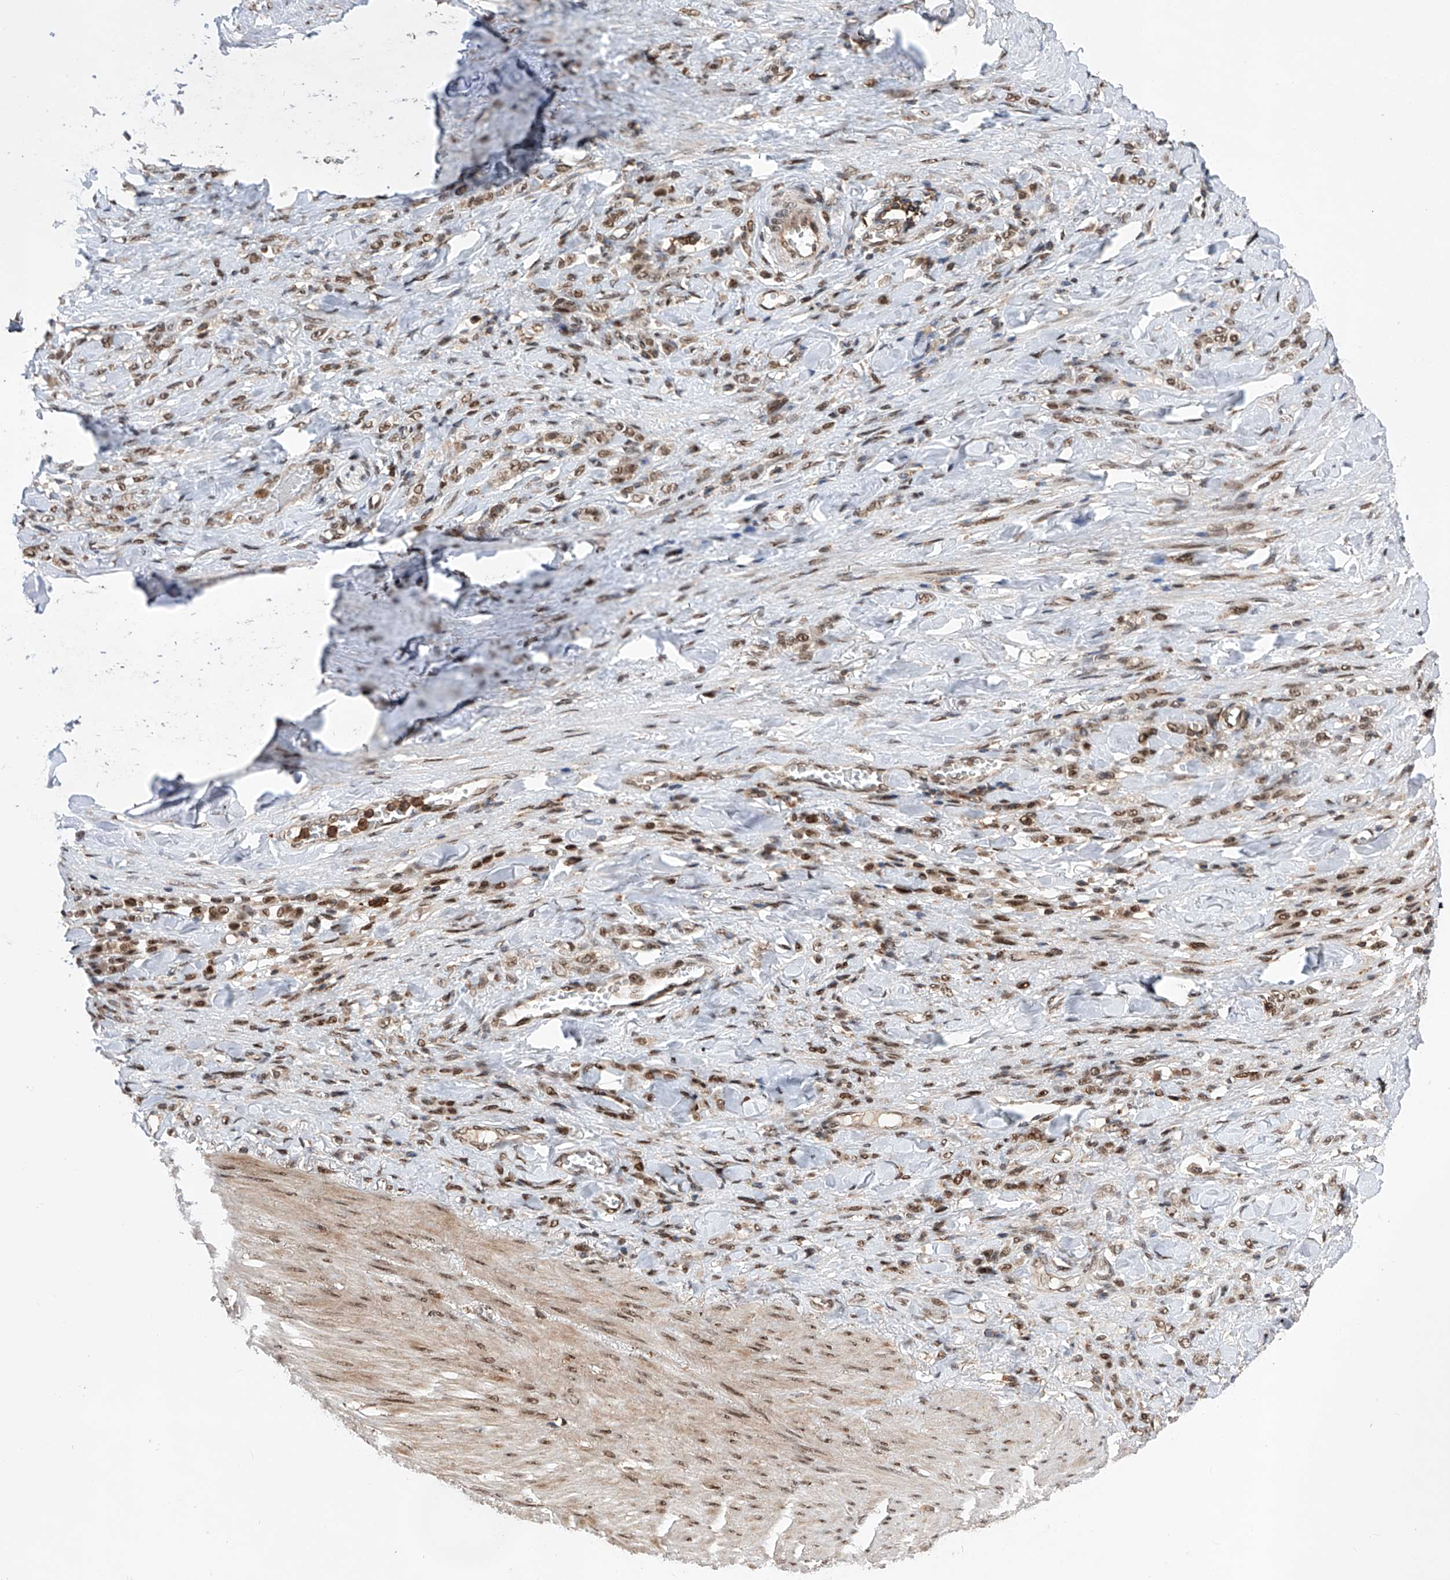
{"staining": {"intensity": "moderate", "quantity": ">75%", "location": "nuclear"}, "tissue": "stomach cancer", "cell_type": "Tumor cells", "image_type": "cancer", "snomed": [{"axis": "morphology", "description": "Normal tissue, NOS"}, {"axis": "morphology", "description": "Adenocarcinoma, NOS"}, {"axis": "topography", "description": "Stomach"}], "caption": "A brown stain highlights moderate nuclear expression of a protein in human stomach adenocarcinoma tumor cells.", "gene": "ZNF280D", "patient": {"sex": "male", "age": 82}}